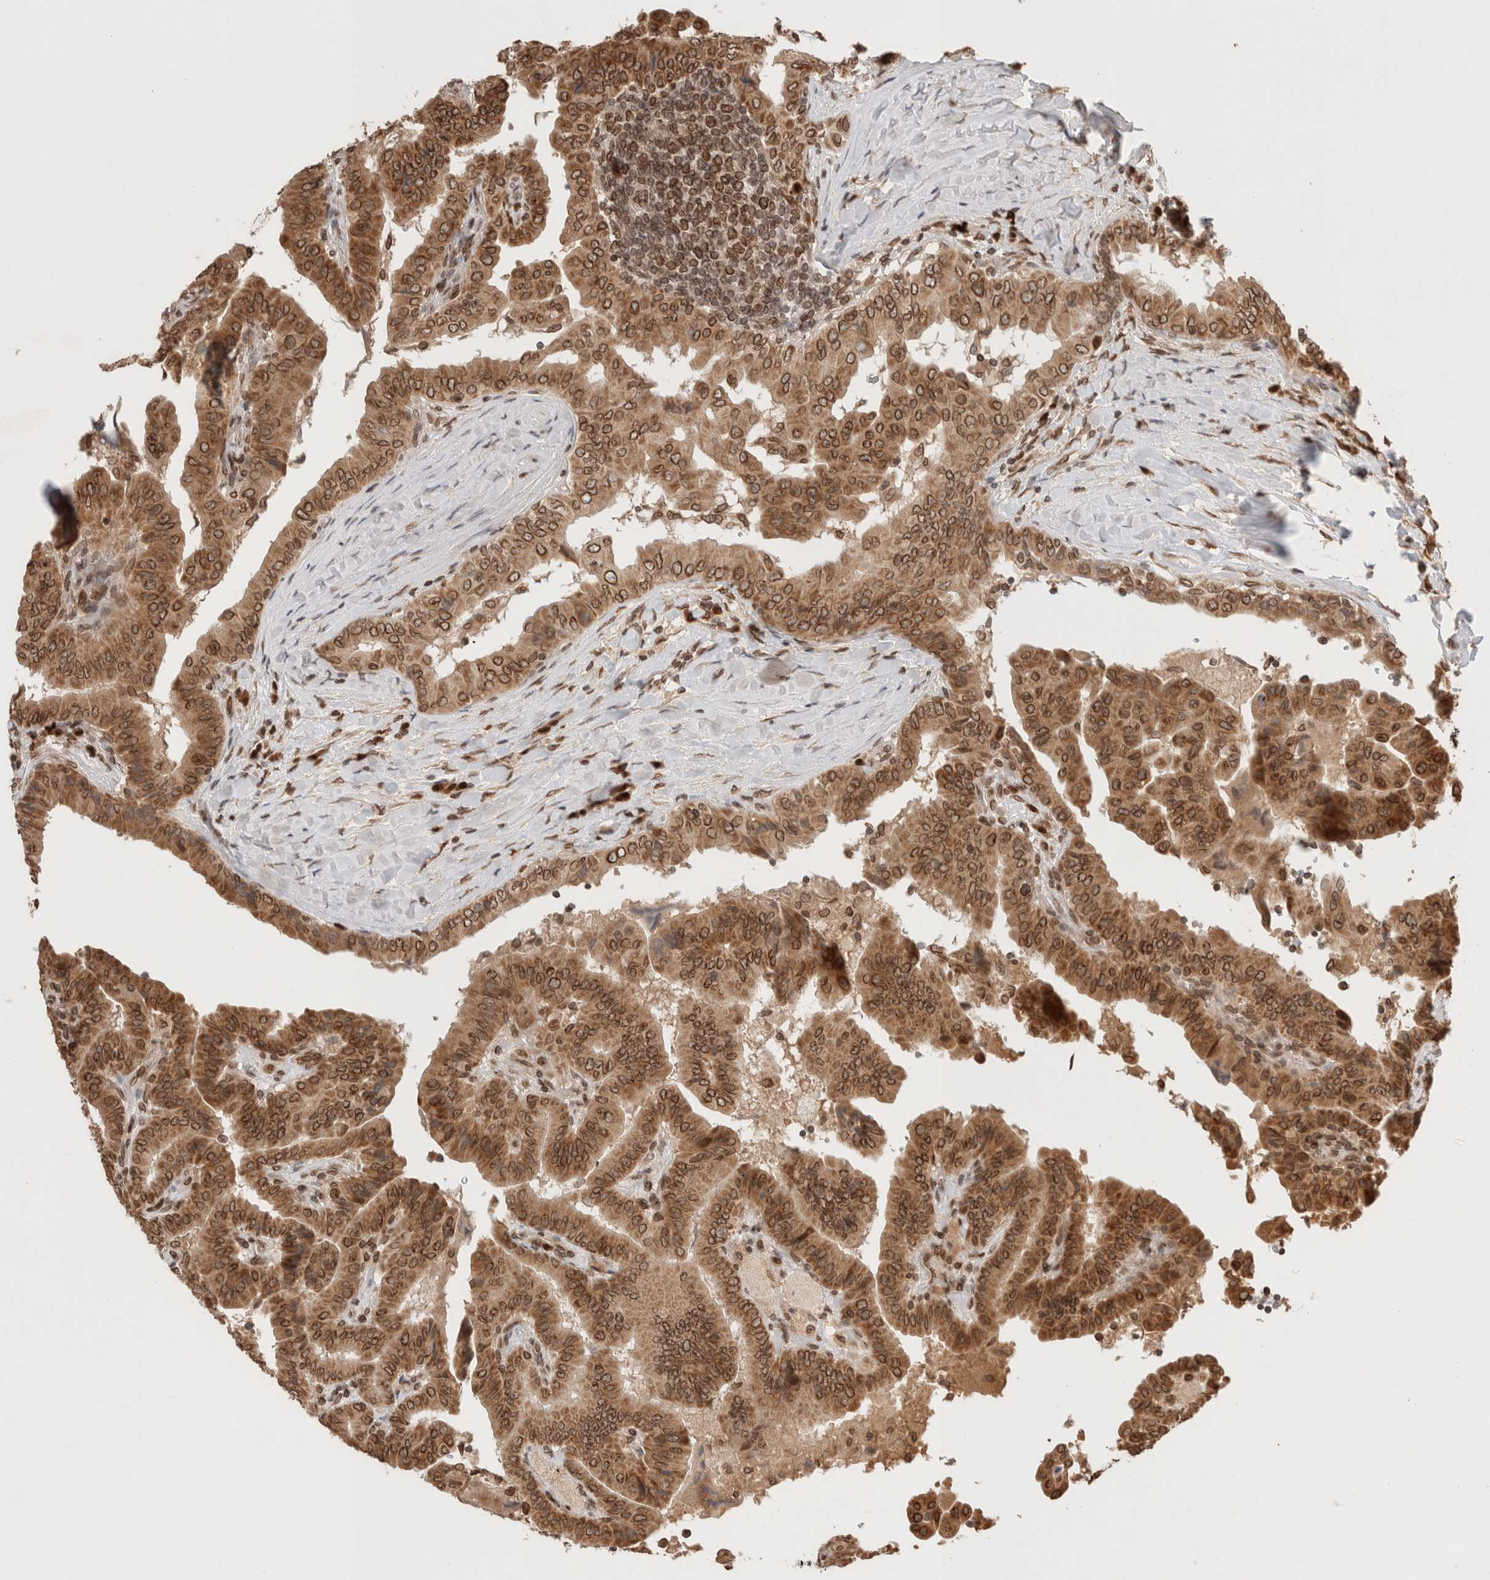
{"staining": {"intensity": "strong", "quantity": ">75%", "location": "cytoplasmic/membranous,nuclear"}, "tissue": "thyroid cancer", "cell_type": "Tumor cells", "image_type": "cancer", "snomed": [{"axis": "morphology", "description": "Papillary adenocarcinoma, NOS"}, {"axis": "topography", "description": "Thyroid gland"}], "caption": "Brown immunohistochemical staining in thyroid cancer exhibits strong cytoplasmic/membranous and nuclear positivity in about >75% of tumor cells.", "gene": "TPR", "patient": {"sex": "male", "age": 33}}